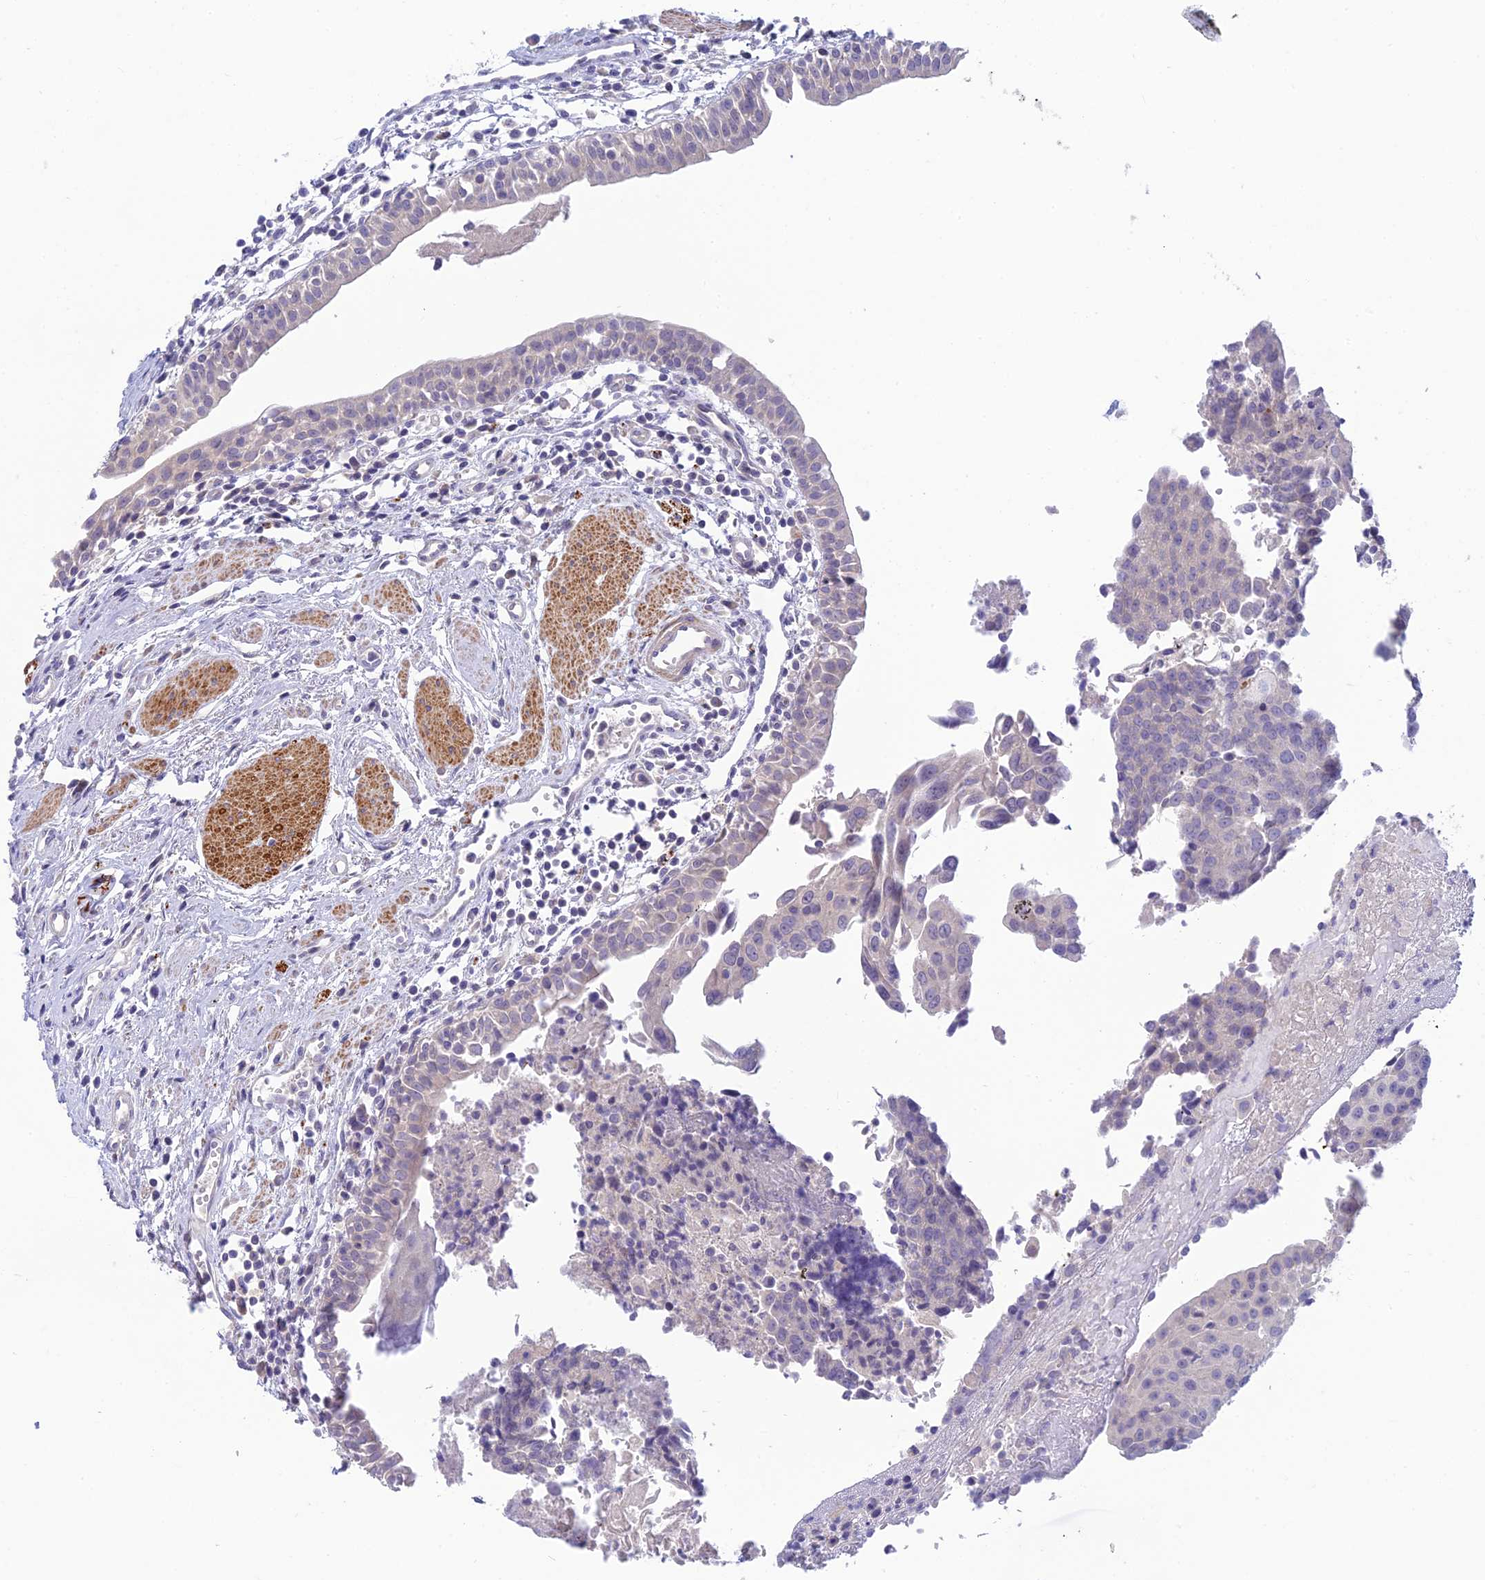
{"staining": {"intensity": "negative", "quantity": "none", "location": "none"}, "tissue": "urothelial cancer", "cell_type": "Tumor cells", "image_type": "cancer", "snomed": [{"axis": "morphology", "description": "Urothelial carcinoma, High grade"}, {"axis": "topography", "description": "Urinary bladder"}], "caption": "A high-resolution micrograph shows immunohistochemistry staining of urothelial cancer, which displays no significant positivity in tumor cells.", "gene": "XPO7", "patient": {"sex": "female", "age": 85}}